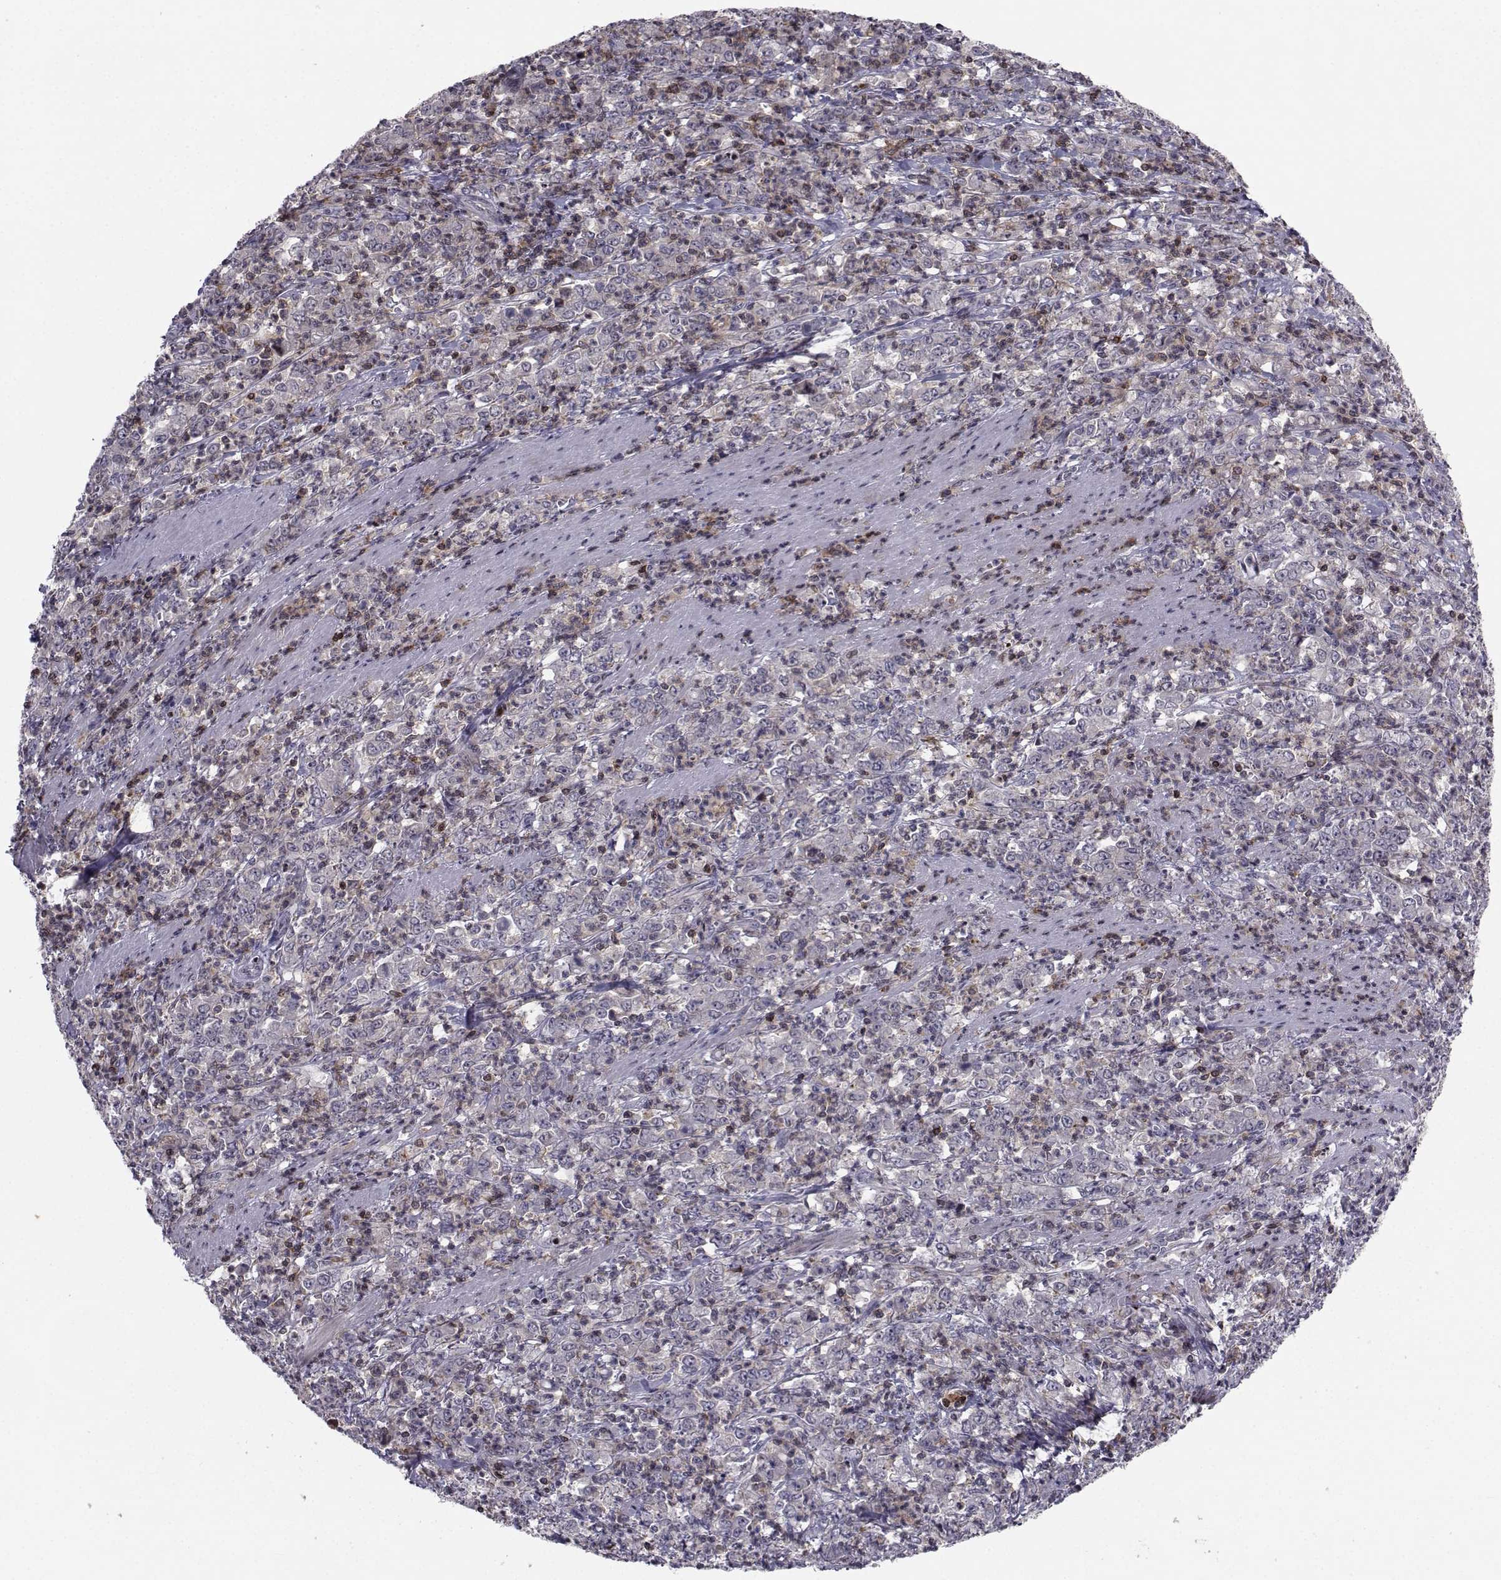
{"staining": {"intensity": "negative", "quantity": "none", "location": "none"}, "tissue": "stomach cancer", "cell_type": "Tumor cells", "image_type": "cancer", "snomed": [{"axis": "morphology", "description": "Adenocarcinoma, NOS"}, {"axis": "topography", "description": "Stomach, lower"}], "caption": "Tumor cells show no significant protein positivity in adenocarcinoma (stomach). (DAB (3,3'-diaminobenzidine) immunohistochemistry visualized using brightfield microscopy, high magnification).", "gene": "PCP4L1", "patient": {"sex": "female", "age": 71}}